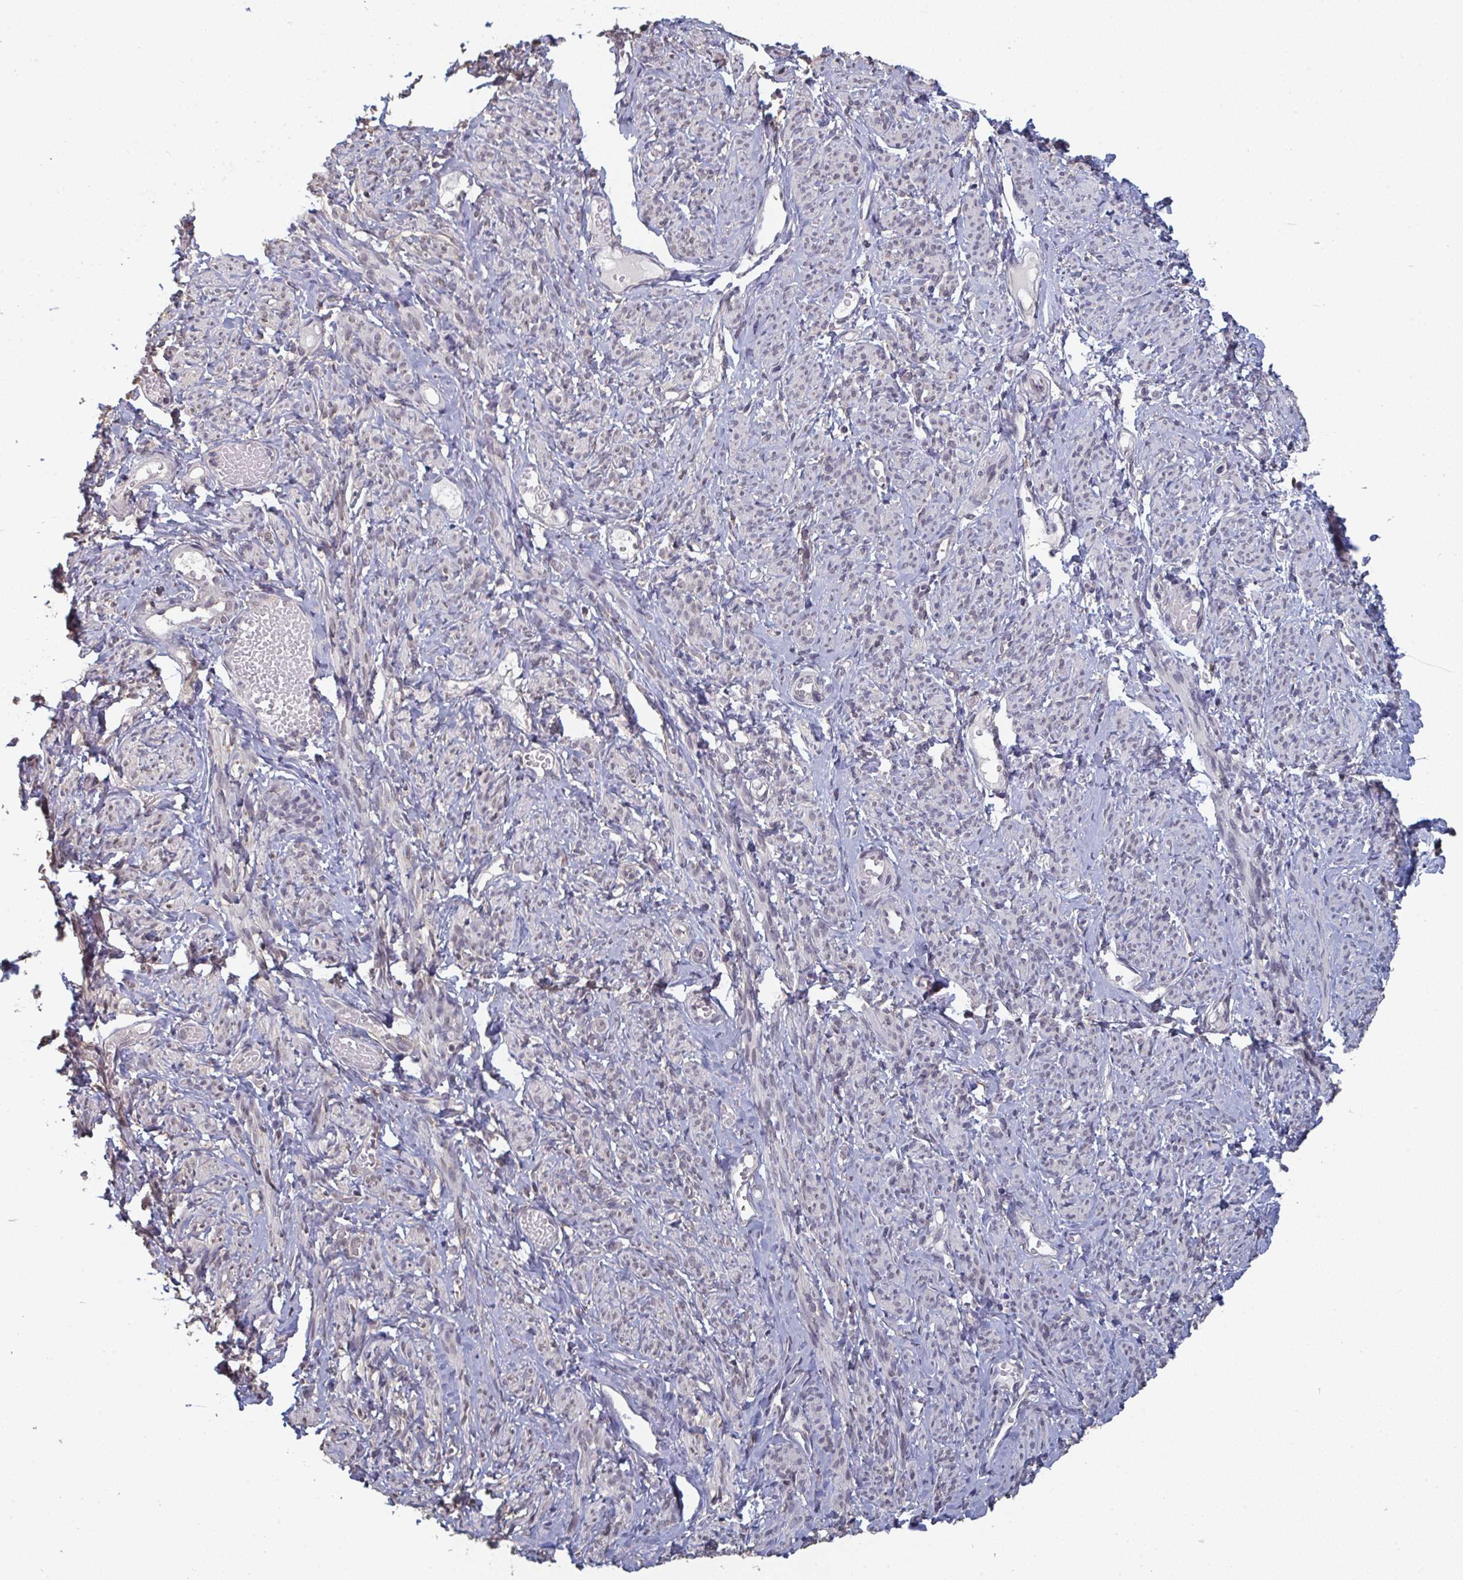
{"staining": {"intensity": "weak", "quantity": "<25%", "location": "nuclear"}, "tissue": "smooth muscle", "cell_type": "Smooth muscle cells", "image_type": "normal", "snomed": [{"axis": "morphology", "description": "Normal tissue, NOS"}, {"axis": "topography", "description": "Smooth muscle"}], "caption": "This micrograph is of unremarkable smooth muscle stained with immunohistochemistry (IHC) to label a protein in brown with the nuclei are counter-stained blue. There is no staining in smooth muscle cells. Brightfield microscopy of immunohistochemistry stained with DAB (3,3'-diaminobenzidine) (brown) and hematoxylin (blue), captured at high magnification.", "gene": "LIX1", "patient": {"sex": "female", "age": 65}}